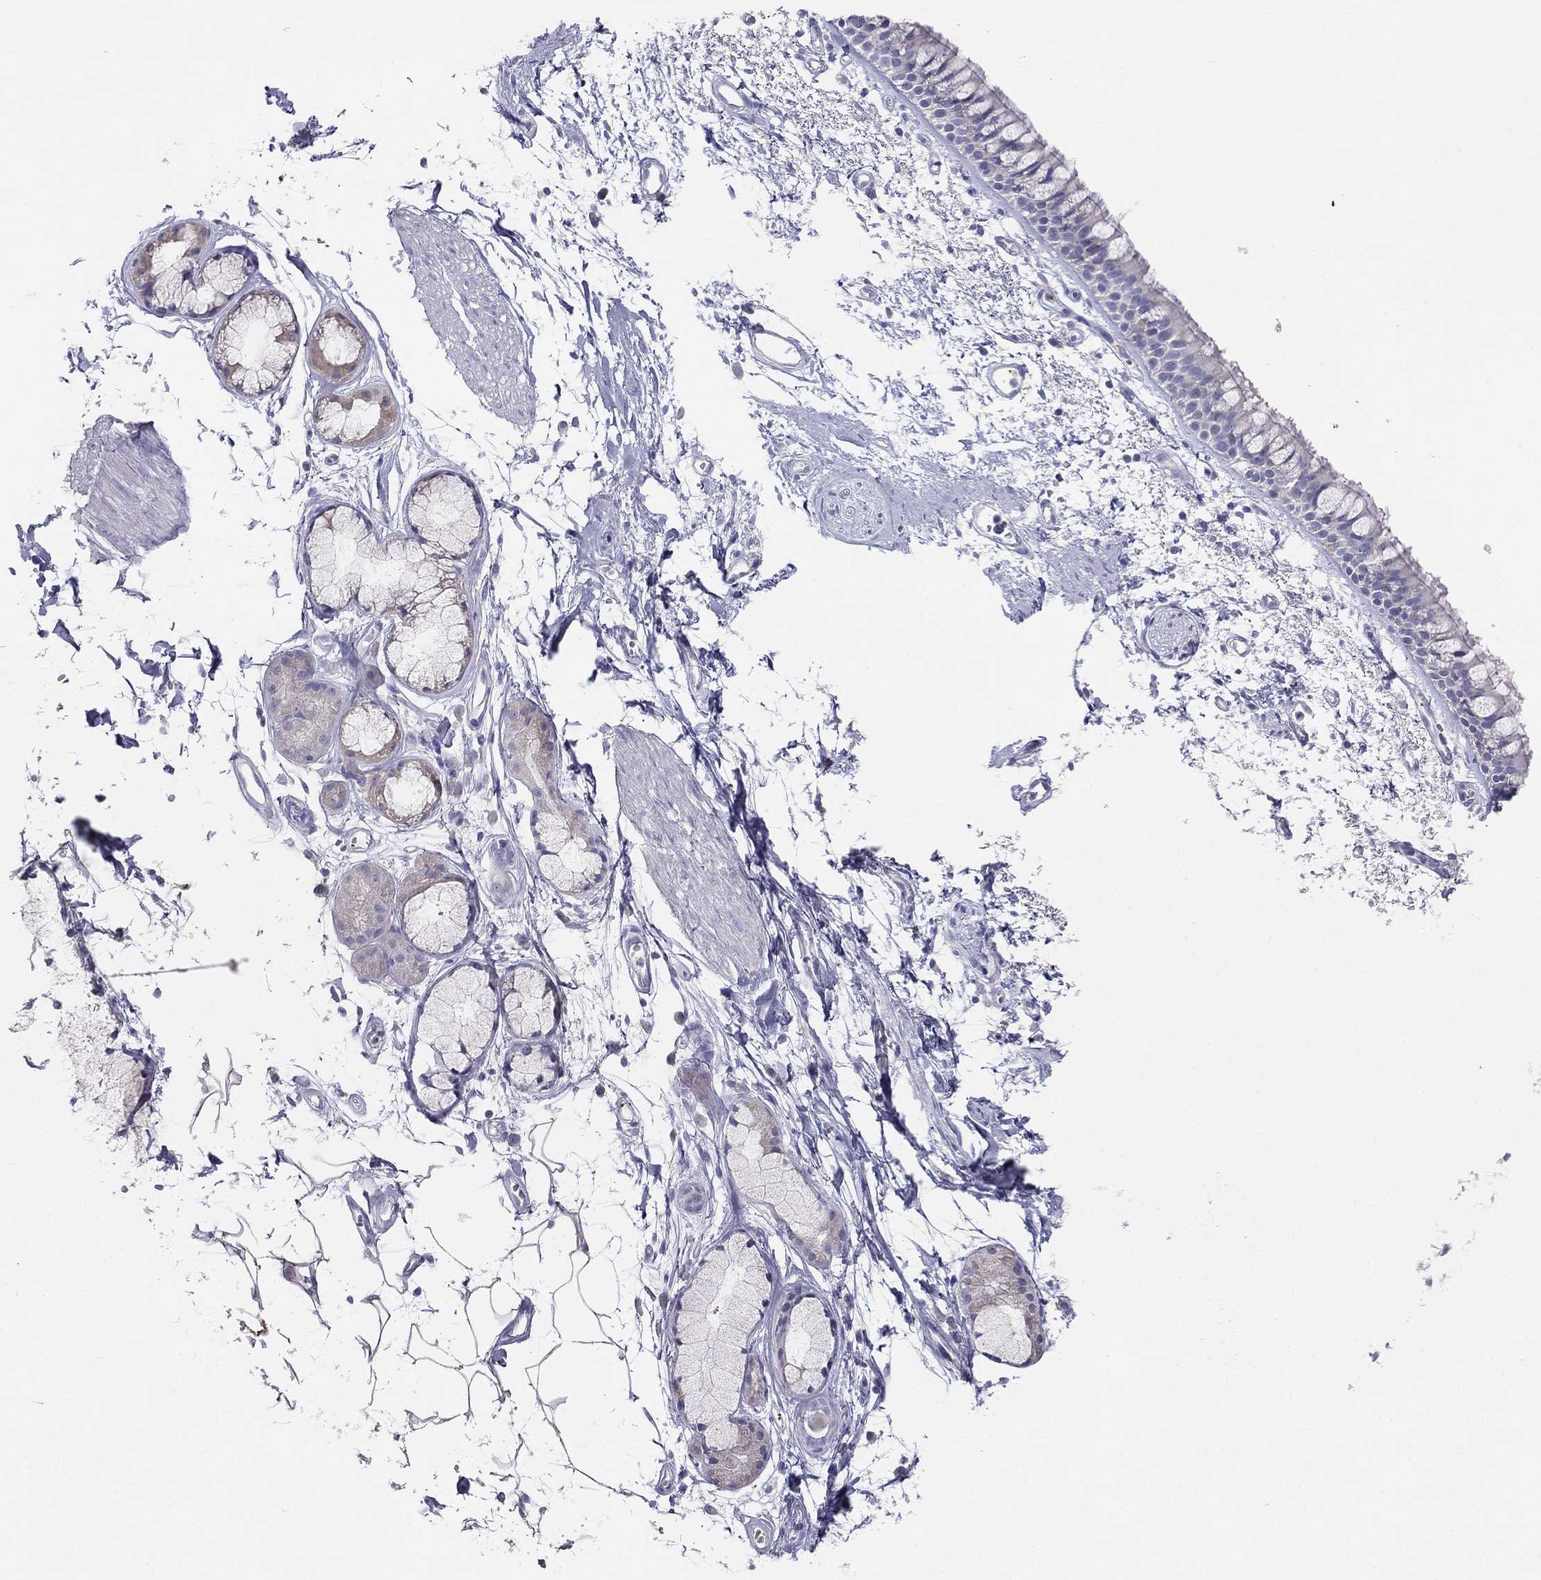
{"staining": {"intensity": "negative", "quantity": "none", "location": "none"}, "tissue": "bronchus", "cell_type": "Respiratory epithelial cells", "image_type": "normal", "snomed": [{"axis": "morphology", "description": "Normal tissue, NOS"}, {"axis": "topography", "description": "Cartilage tissue"}, {"axis": "topography", "description": "Bronchus"}], "caption": "IHC histopathology image of unremarkable bronchus: bronchus stained with DAB exhibits no significant protein positivity in respiratory epithelial cells.", "gene": "MGAT4C", "patient": {"sex": "male", "age": 66}}